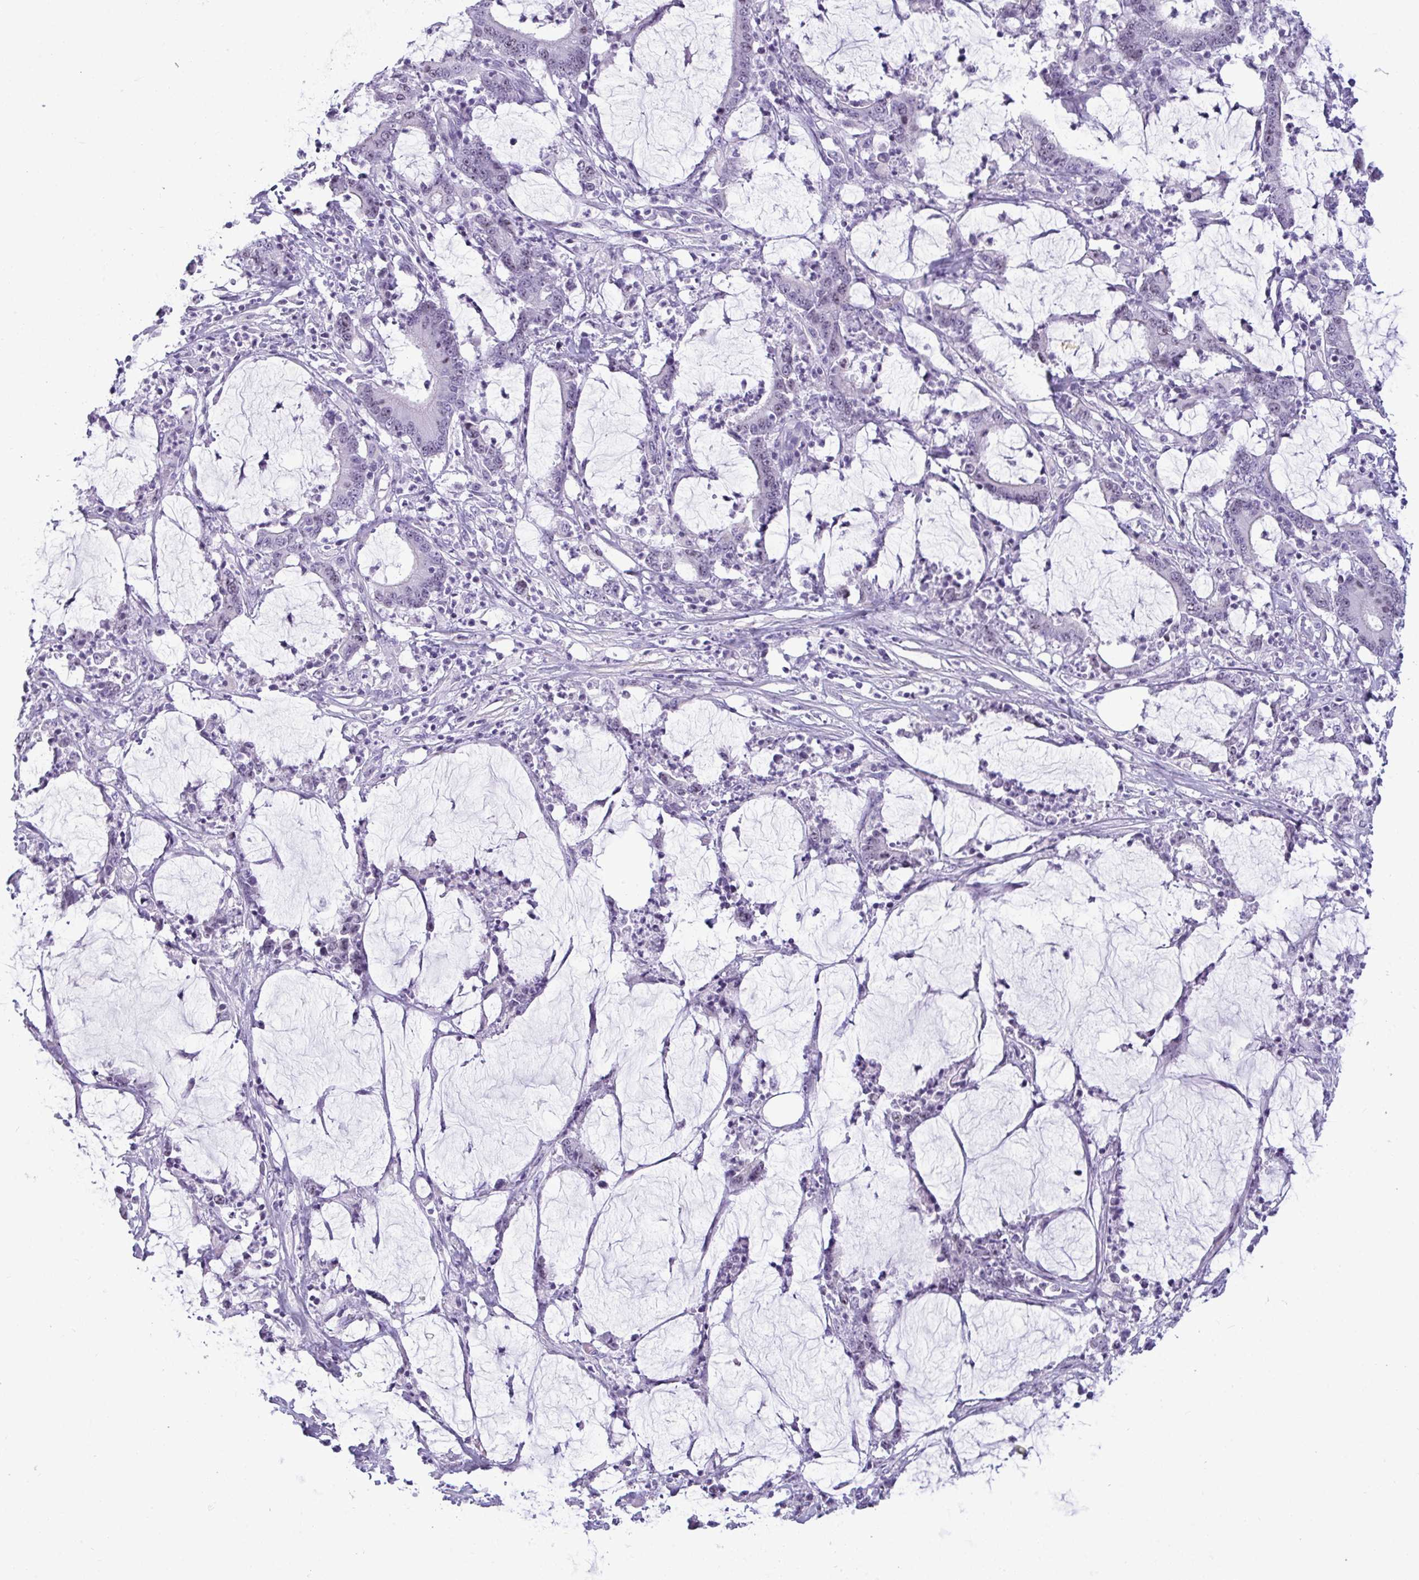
{"staining": {"intensity": "negative", "quantity": "none", "location": "none"}, "tissue": "stomach cancer", "cell_type": "Tumor cells", "image_type": "cancer", "snomed": [{"axis": "morphology", "description": "Adenocarcinoma, NOS"}, {"axis": "topography", "description": "Stomach, upper"}], "caption": "A photomicrograph of stomach adenocarcinoma stained for a protein displays no brown staining in tumor cells.", "gene": "SUZ12", "patient": {"sex": "male", "age": 68}}